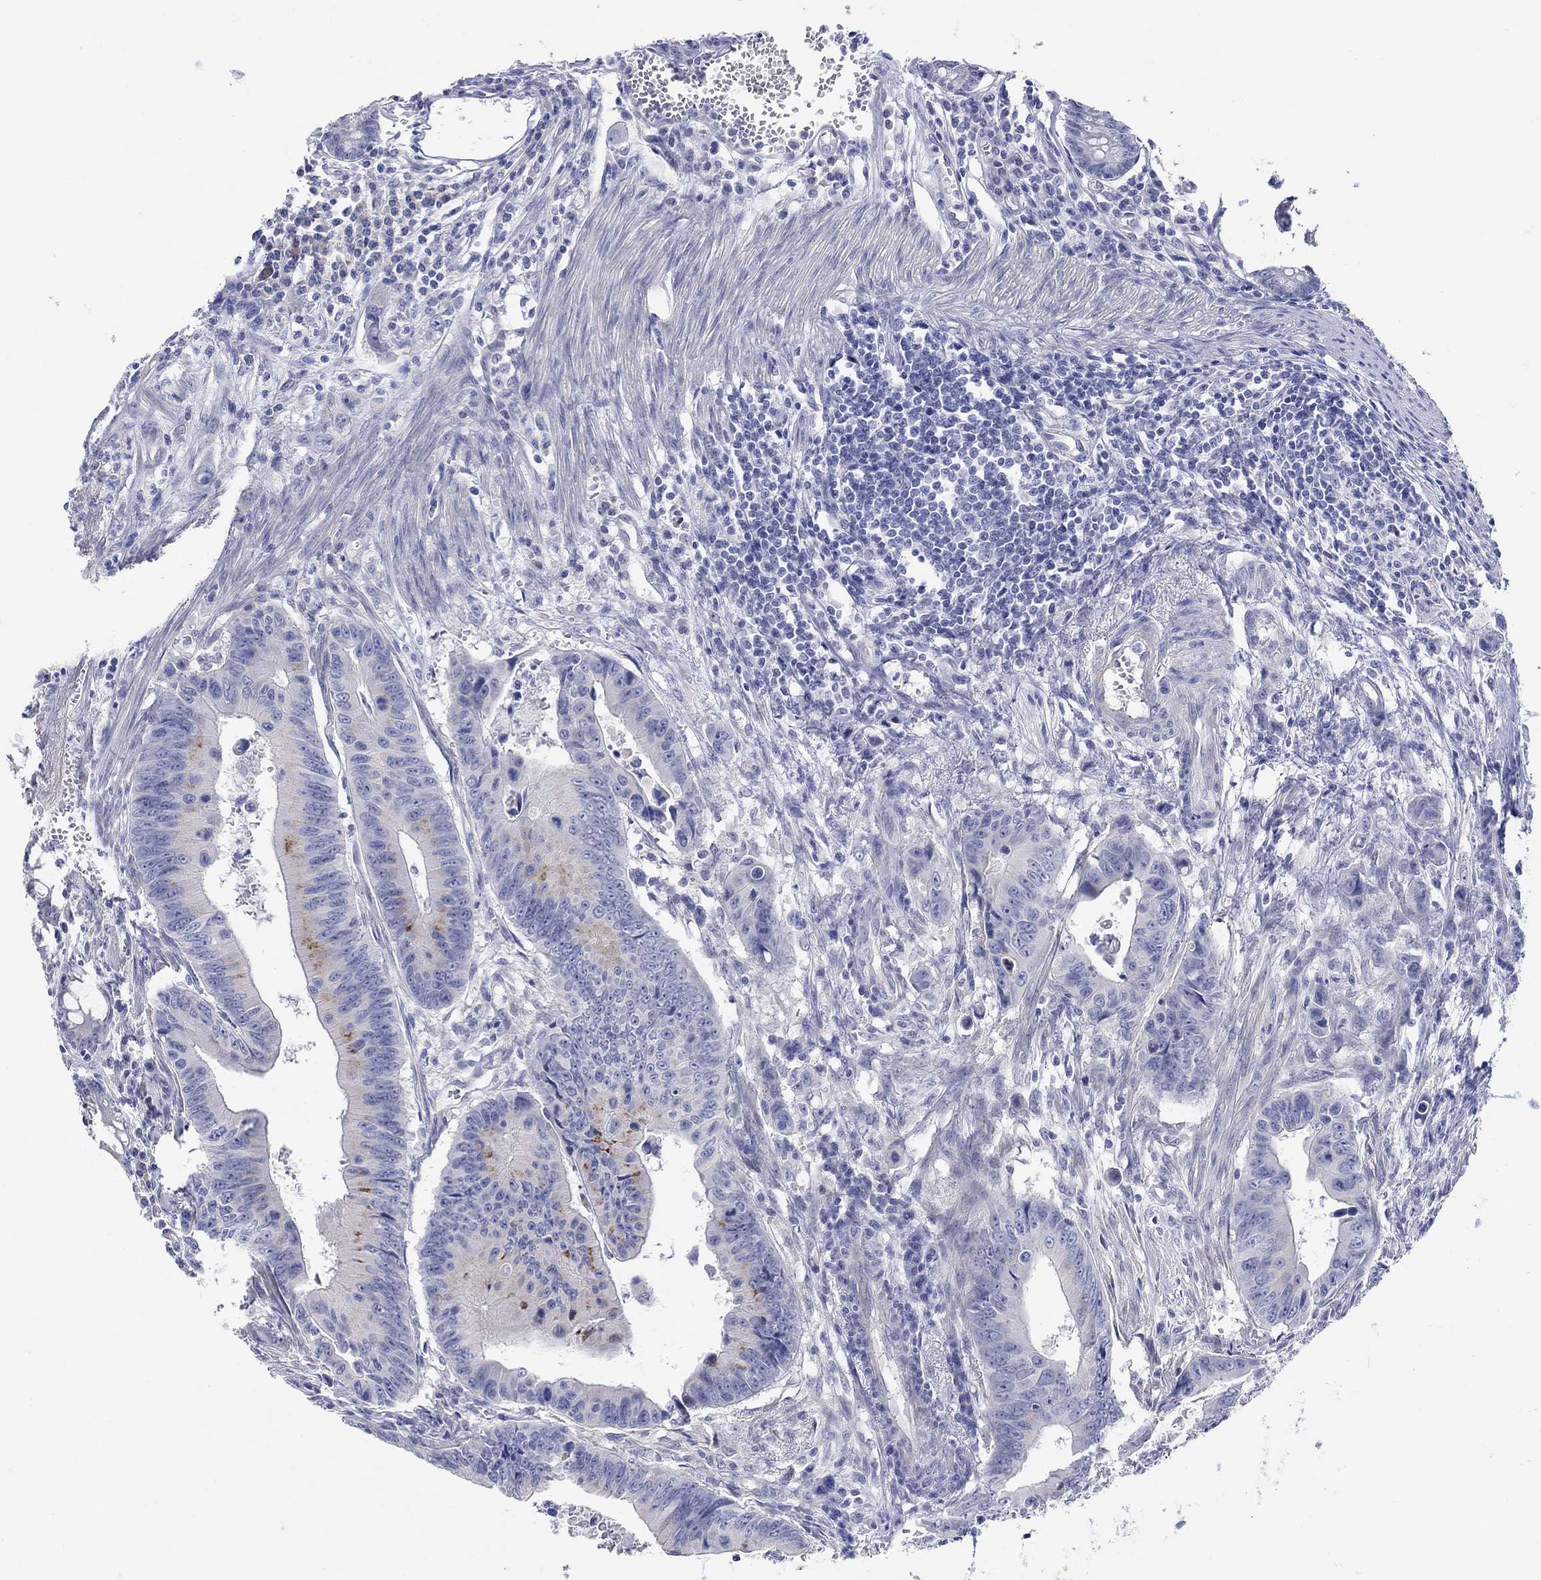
{"staining": {"intensity": "moderate", "quantity": "<25%", "location": "cytoplasmic/membranous"}, "tissue": "colorectal cancer", "cell_type": "Tumor cells", "image_type": "cancer", "snomed": [{"axis": "morphology", "description": "Adenocarcinoma, NOS"}, {"axis": "topography", "description": "Colon"}], "caption": "Immunohistochemistry staining of colorectal cancer (adenocarcinoma), which shows low levels of moderate cytoplasmic/membranous expression in about <25% of tumor cells indicating moderate cytoplasmic/membranous protein positivity. The staining was performed using DAB (3,3'-diaminobenzidine) (brown) for protein detection and nuclei were counterstained in hematoxylin (blue).", "gene": "KRT222", "patient": {"sex": "female", "age": 87}}